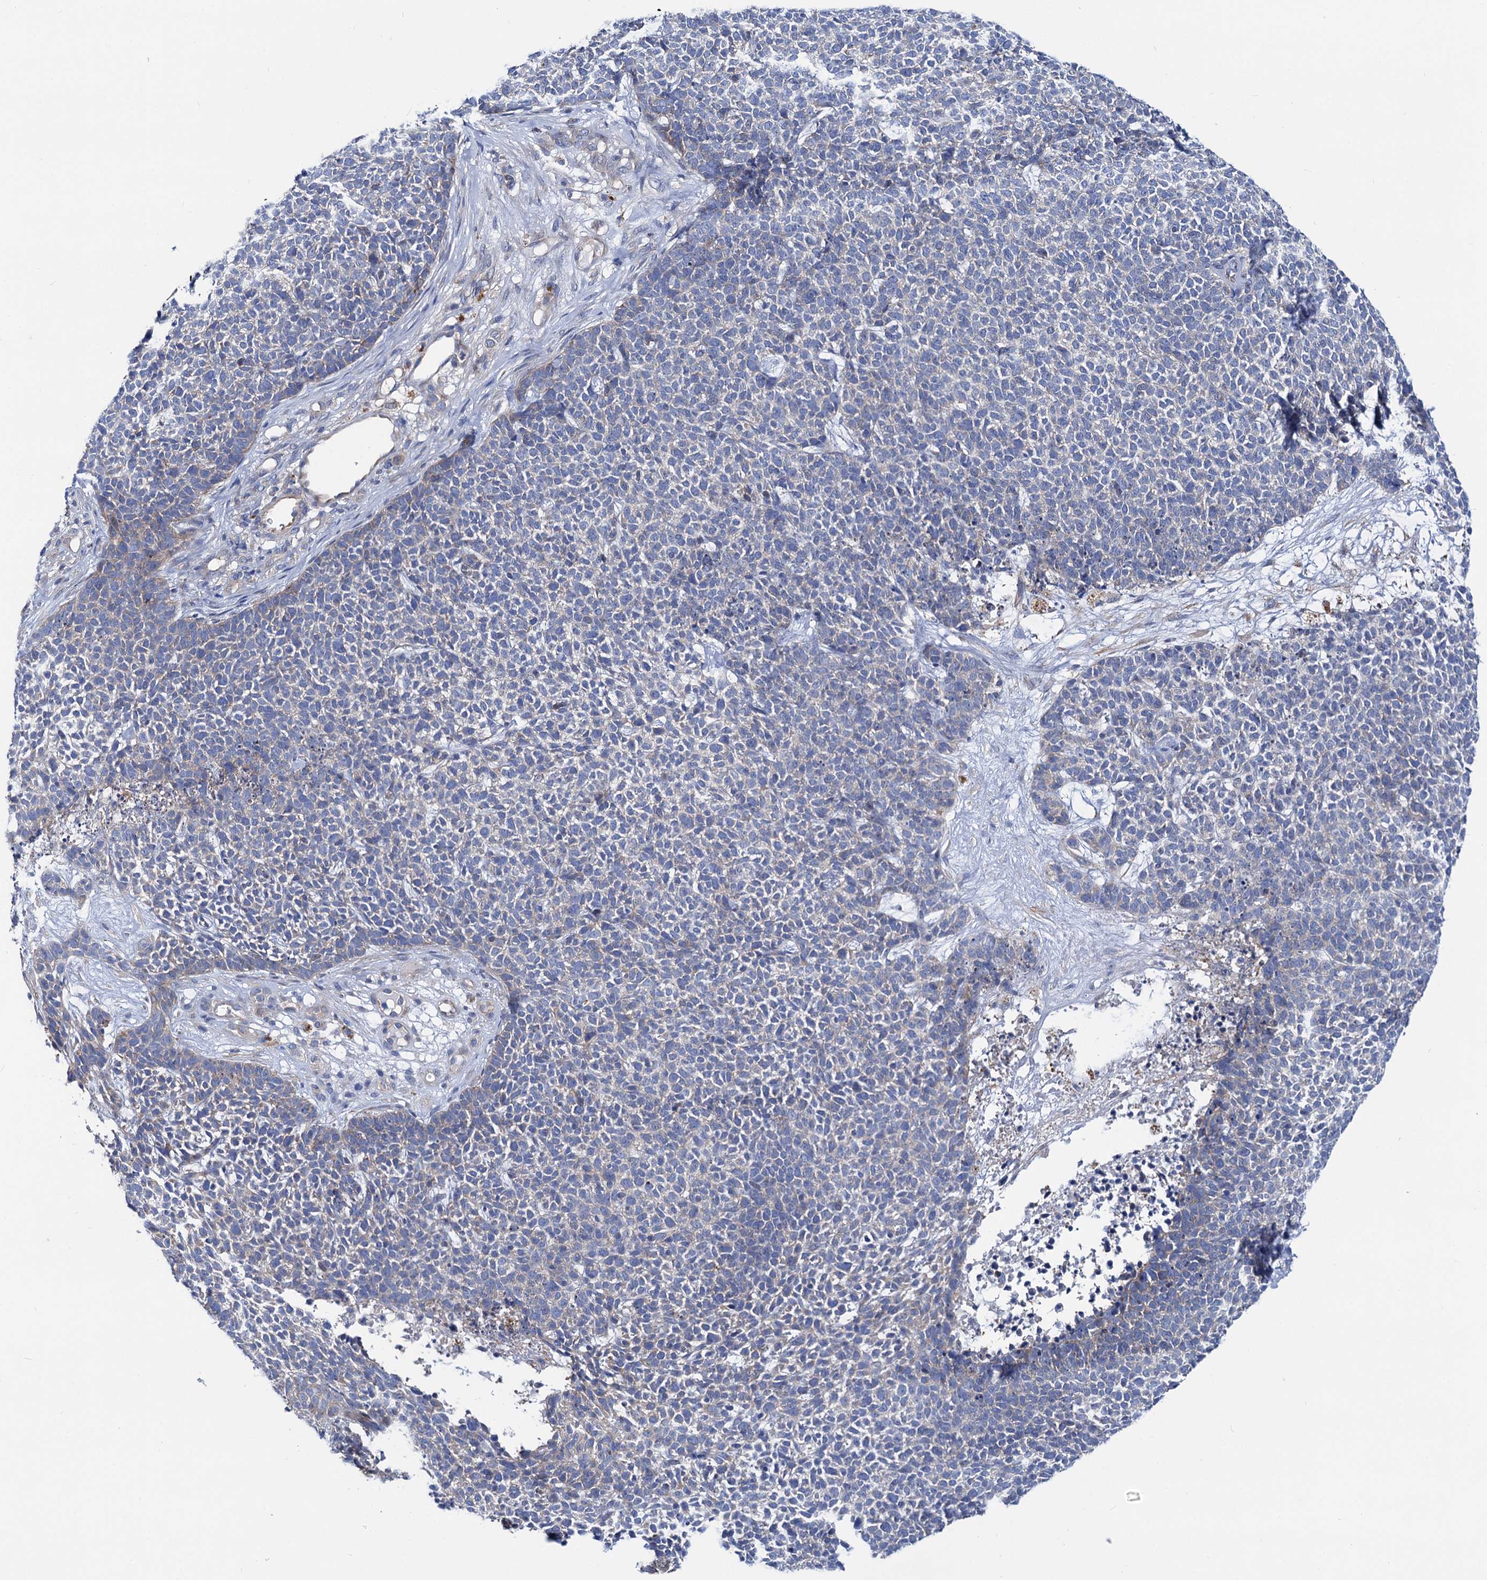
{"staining": {"intensity": "negative", "quantity": "none", "location": "none"}, "tissue": "skin cancer", "cell_type": "Tumor cells", "image_type": "cancer", "snomed": [{"axis": "morphology", "description": "Basal cell carcinoma"}, {"axis": "topography", "description": "Skin"}], "caption": "A photomicrograph of human skin cancer (basal cell carcinoma) is negative for staining in tumor cells.", "gene": "TRIM55", "patient": {"sex": "female", "age": 84}}